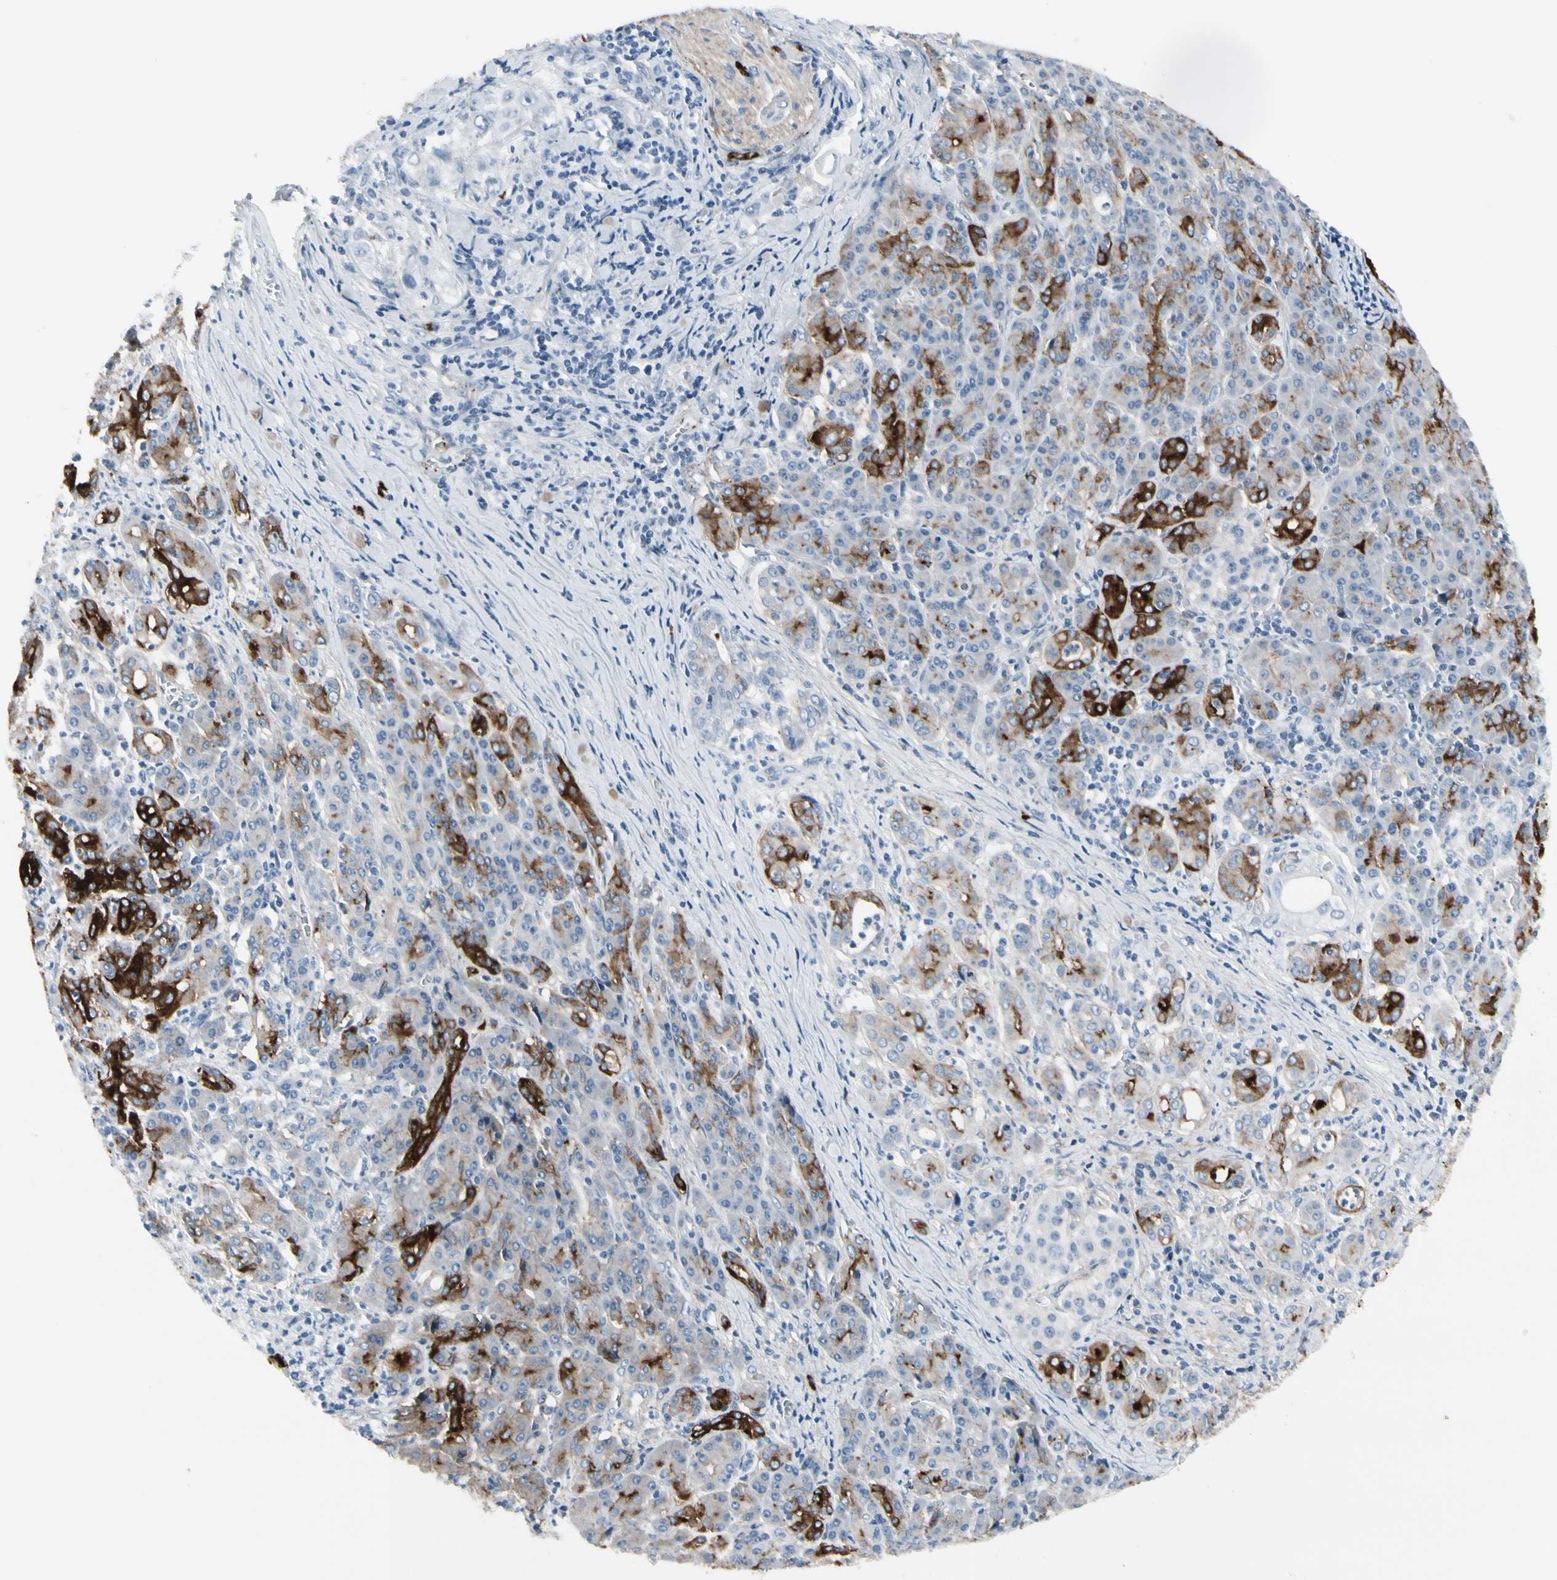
{"staining": {"intensity": "strong", "quantity": "25%-75%", "location": "cytoplasmic/membranous"}, "tissue": "pancreatic cancer", "cell_type": "Tumor cells", "image_type": "cancer", "snomed": [{"axis": "morphology", "description": "Adenocarcinoma, NOS"}, {"axis": "topography", "description": "Pancreas"}], "caption": "Adenocarcinoma (pancreatic) stained with IHC shows strong cytoplasmic/membranous staining in approximately 25%-75% of tumor cells. (IHC, brightfield microscopy, high magnification).", "gene": "PIGR", "patient": {"sex": "male", "age": 70}}